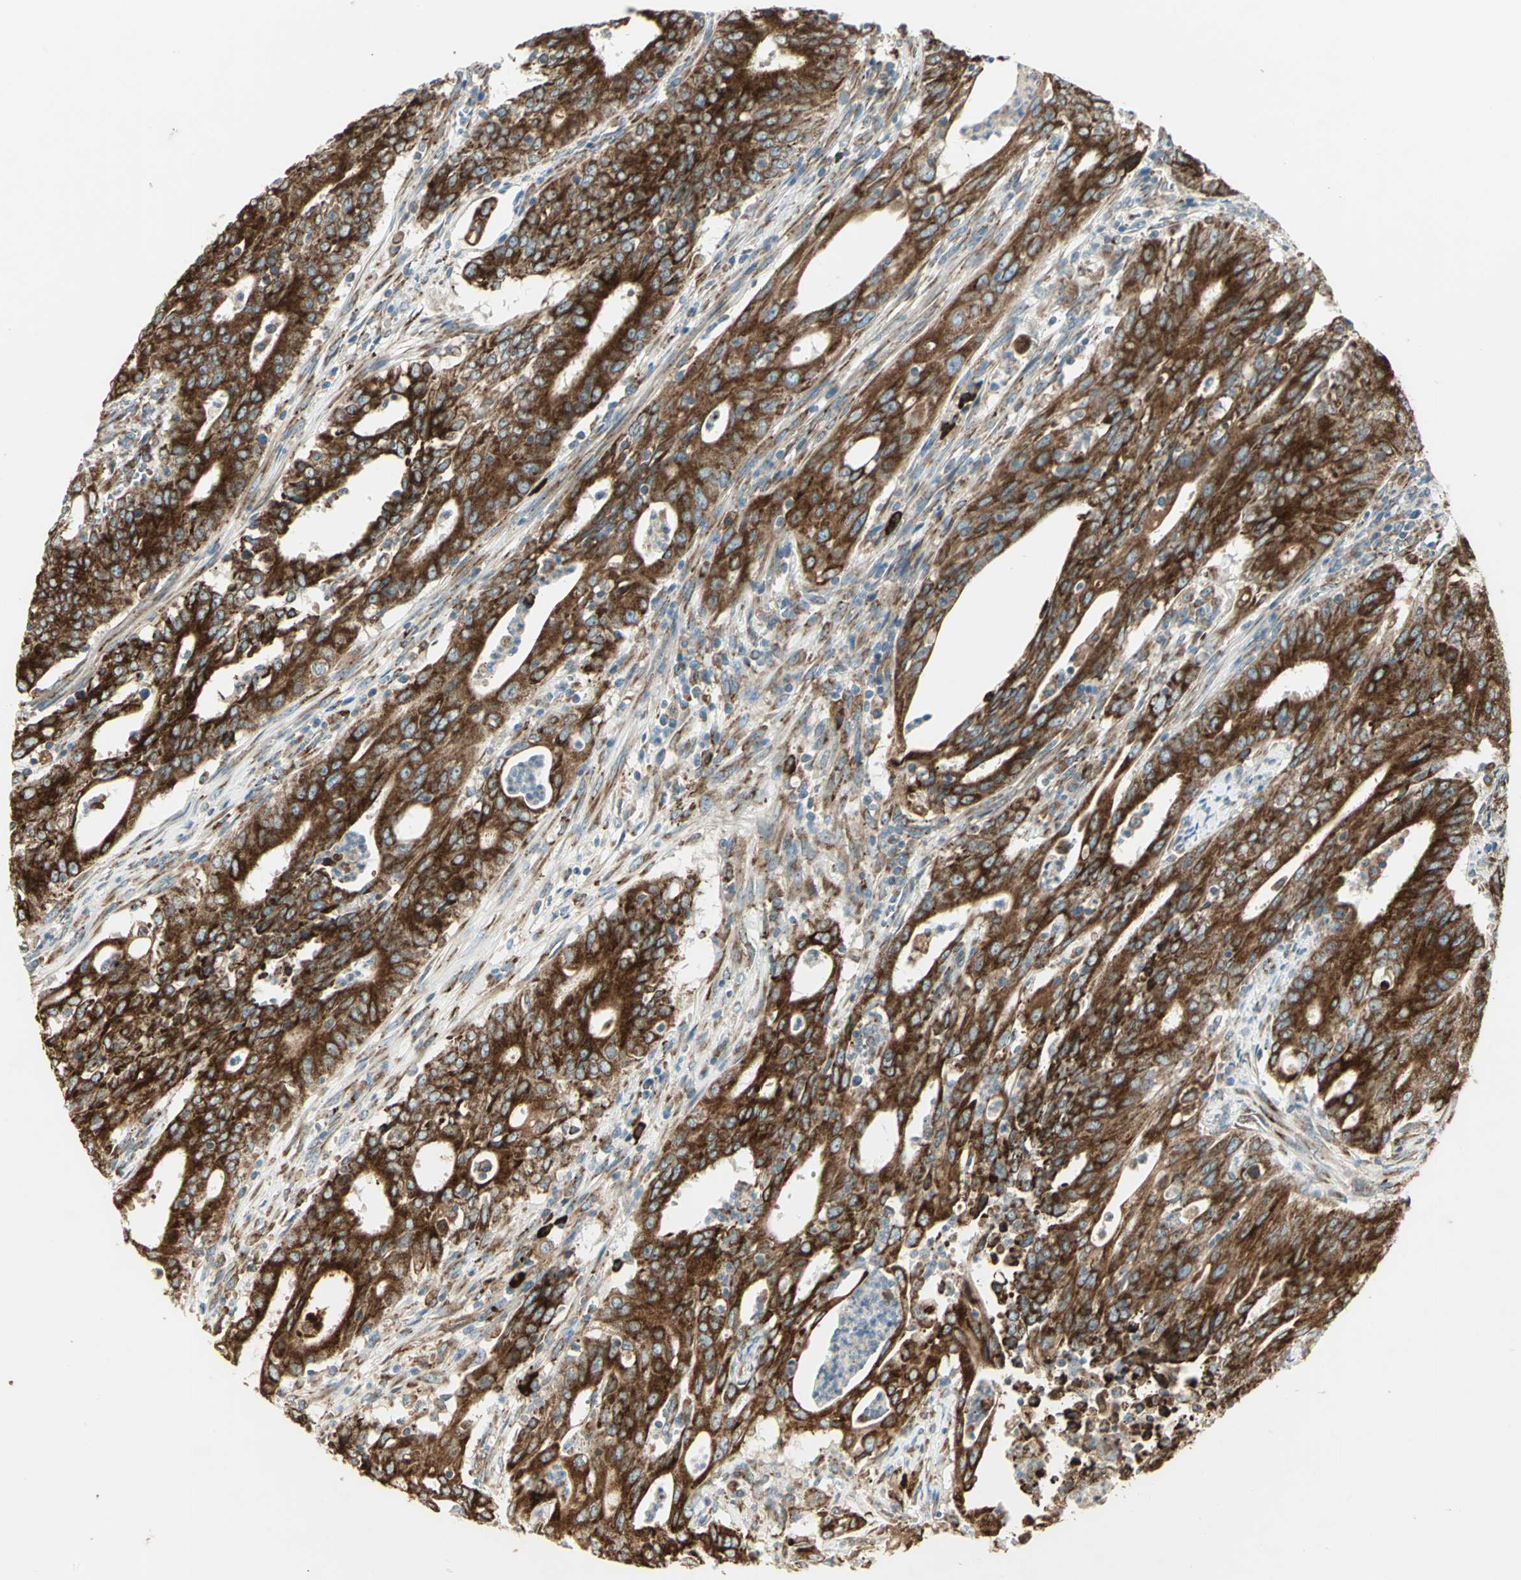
{"staining": {"intensity": "strong", "quantity": ">75%", "location": "cytoplasmic/membranous"}, "tissue": "cervical cancer", "cell_type": "Tumor cells", "image_type": "cancer", "snomed": [{"axis": "morphology", "description": "Adenocarcinoma, NOS"}, {"axis": "topography", "description": "Cervix"}], "caption": "This image demonstrates IHC staining of cervical adenocarcinoma, with high strong cytoplasmic/membranous staining in approximately >75% of tumor cells.", "gene": "PDIA4", "patient": {"sex": "female", "age": 44}}